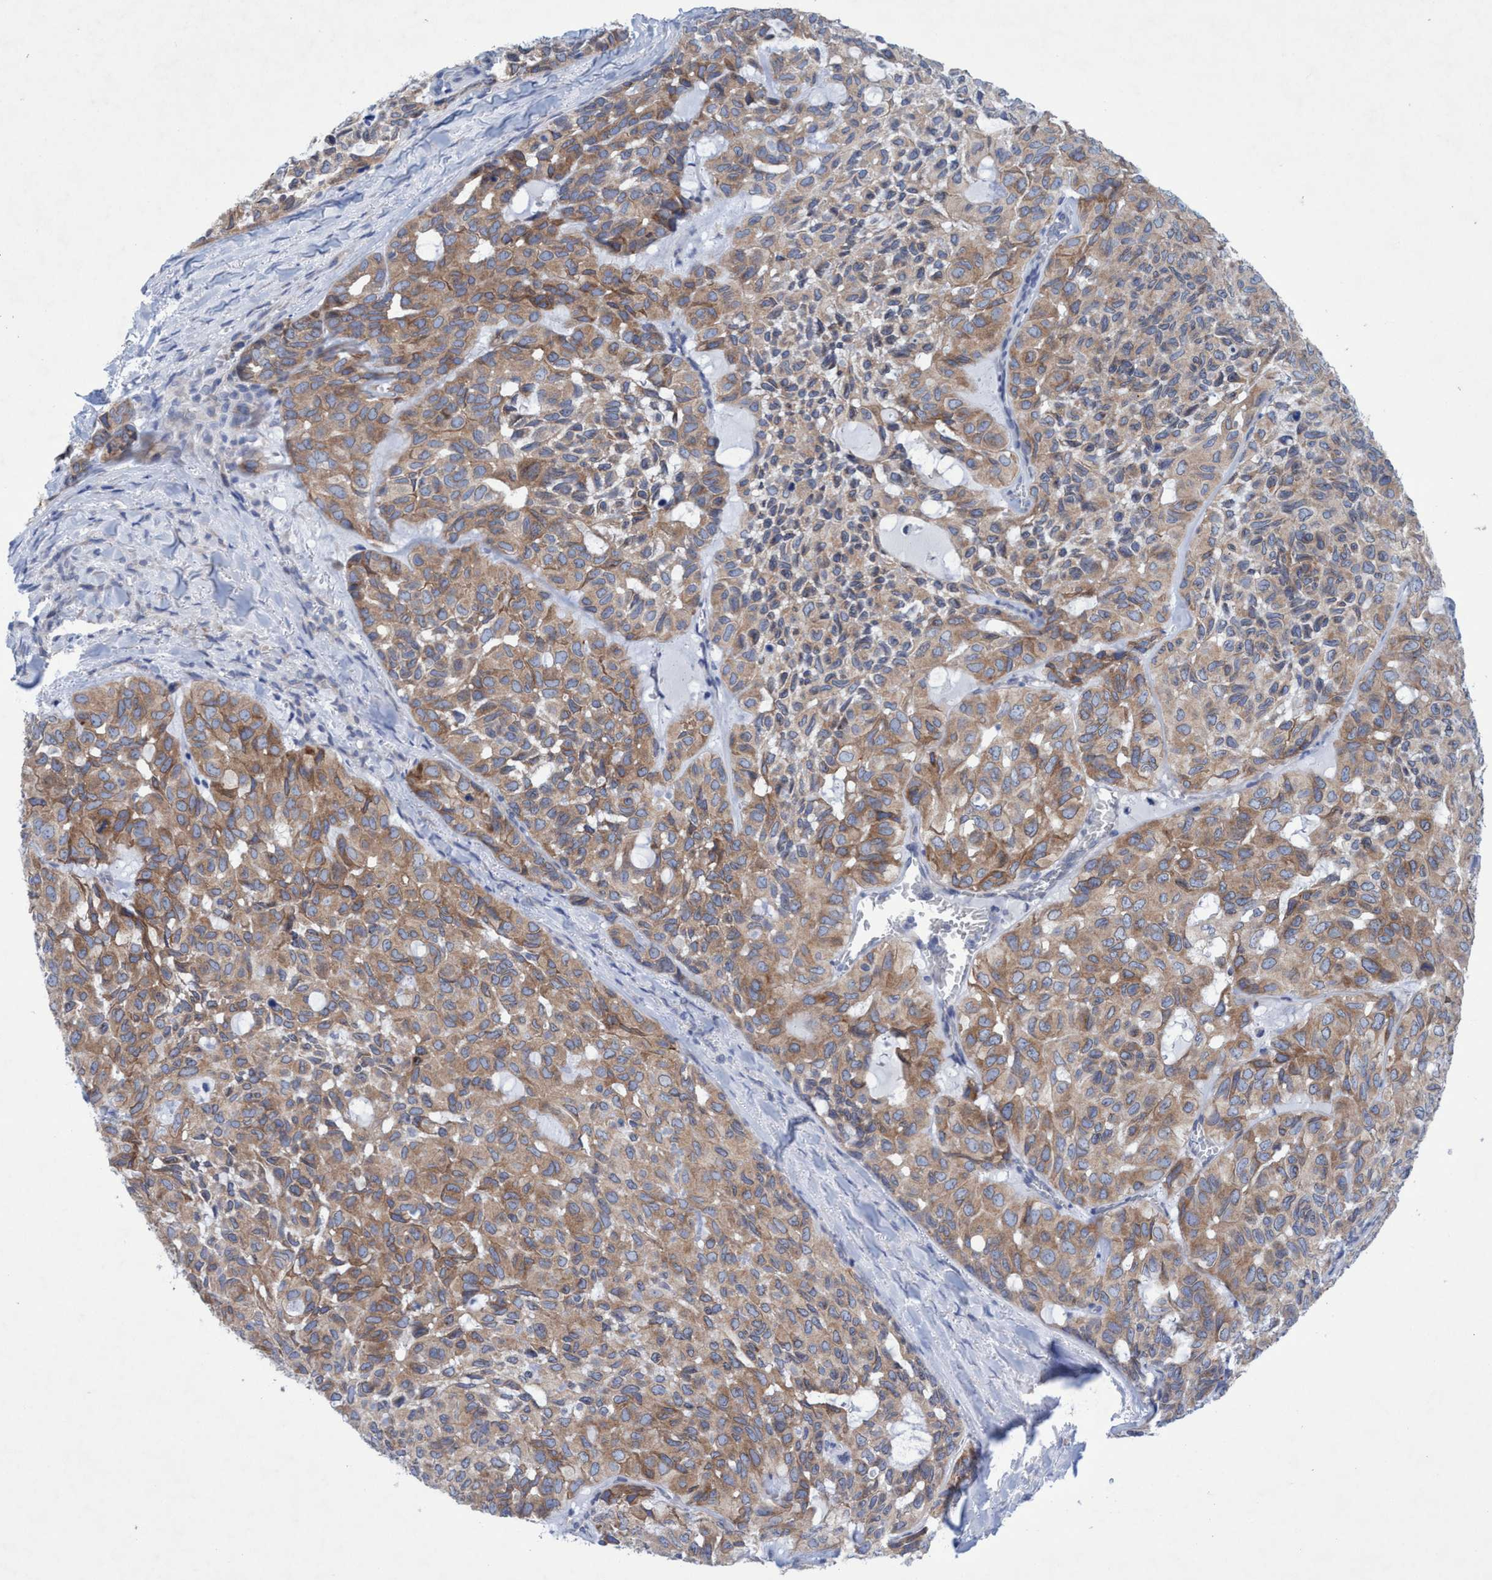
{"staining": {"intensity": "moderate", "quantity": ">75%", "location": "cytoplasmic/membranous"}, "tissue": "head and neck cancer", "cell_type": "Tumor cells", "image_type": "cancer", "snomed": [{"axis": "morphology", "description": "Adenocarcinoma, NOS"}, {"axis": "topography", "description": "Salivary gland, NOS"}, {"axis": "topography", "description": "Head-Neck"}], "caption": "This photomicrograph exhibits adenocarcinoma (head and neck) stained with IHC to label a protein in brown. The cytoplasmic/membranous of tumor cells show moderate positivity for the protein. Nuclei are counter-stained blue.", "gene": "RSAD1", "patient": {"sex": "female", "age": 76}}